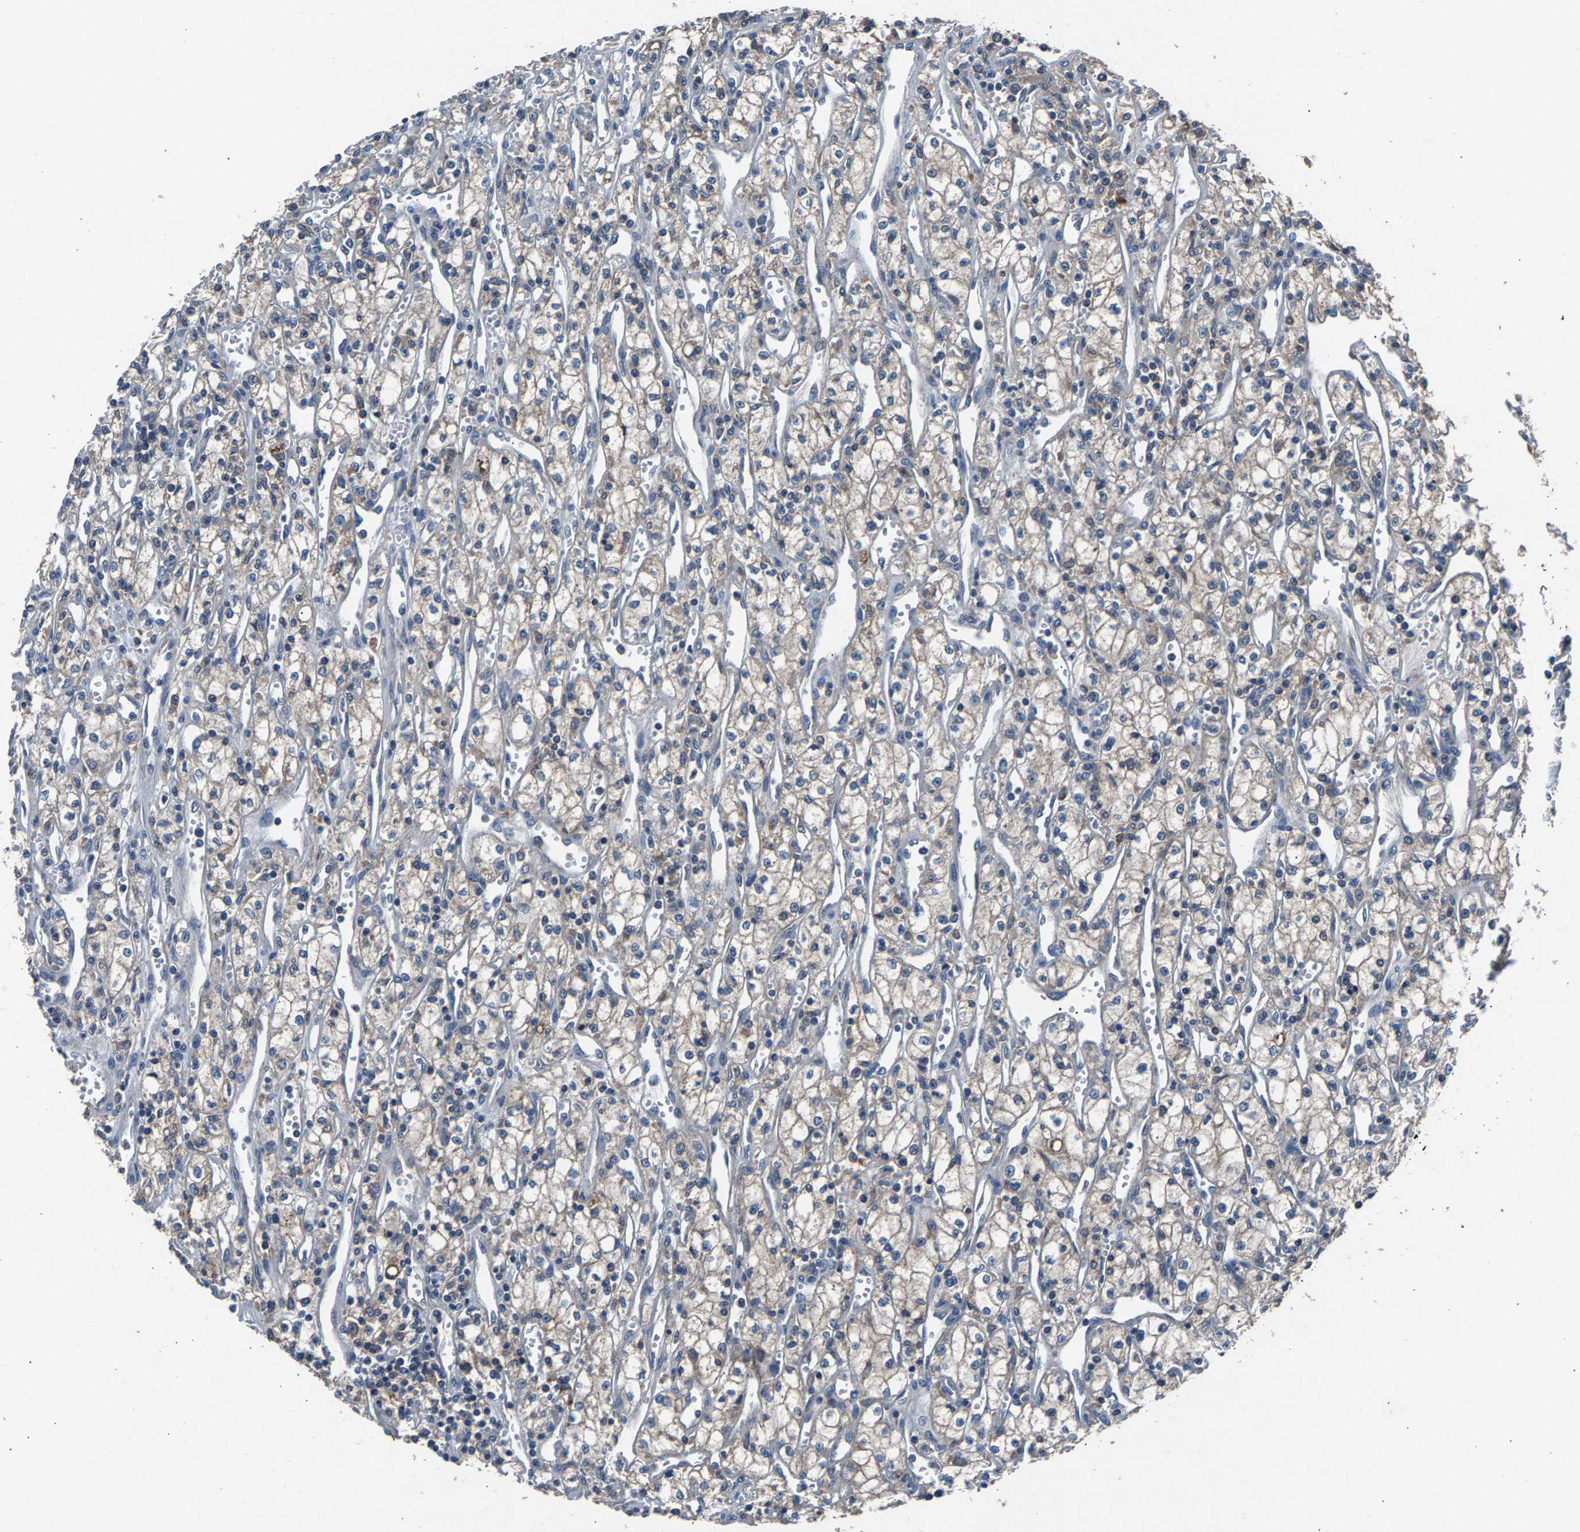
{"staining": {"intensity": "weak", "quantity": "25%-75%", "location": "cytoplasmic/membranous"}, "tissue": "renal cancer", "cell_type": "Tumor cells", "image_type": "cancer", "snomed": [{"axis": "morphology", "description": "Adenocarcinoma, NOS"}, {"axis": "topography", "description": "Kidney"}], "caption": "Immunohistochemical staining of renal cancer (adenocarcinoma) demonstrates low levels of weak cytoplasmic/membranous staining in about 25%-75% of tumor cells.", "gene": "PRXL2C", "patient": {"sex": "male", "age": 59}}